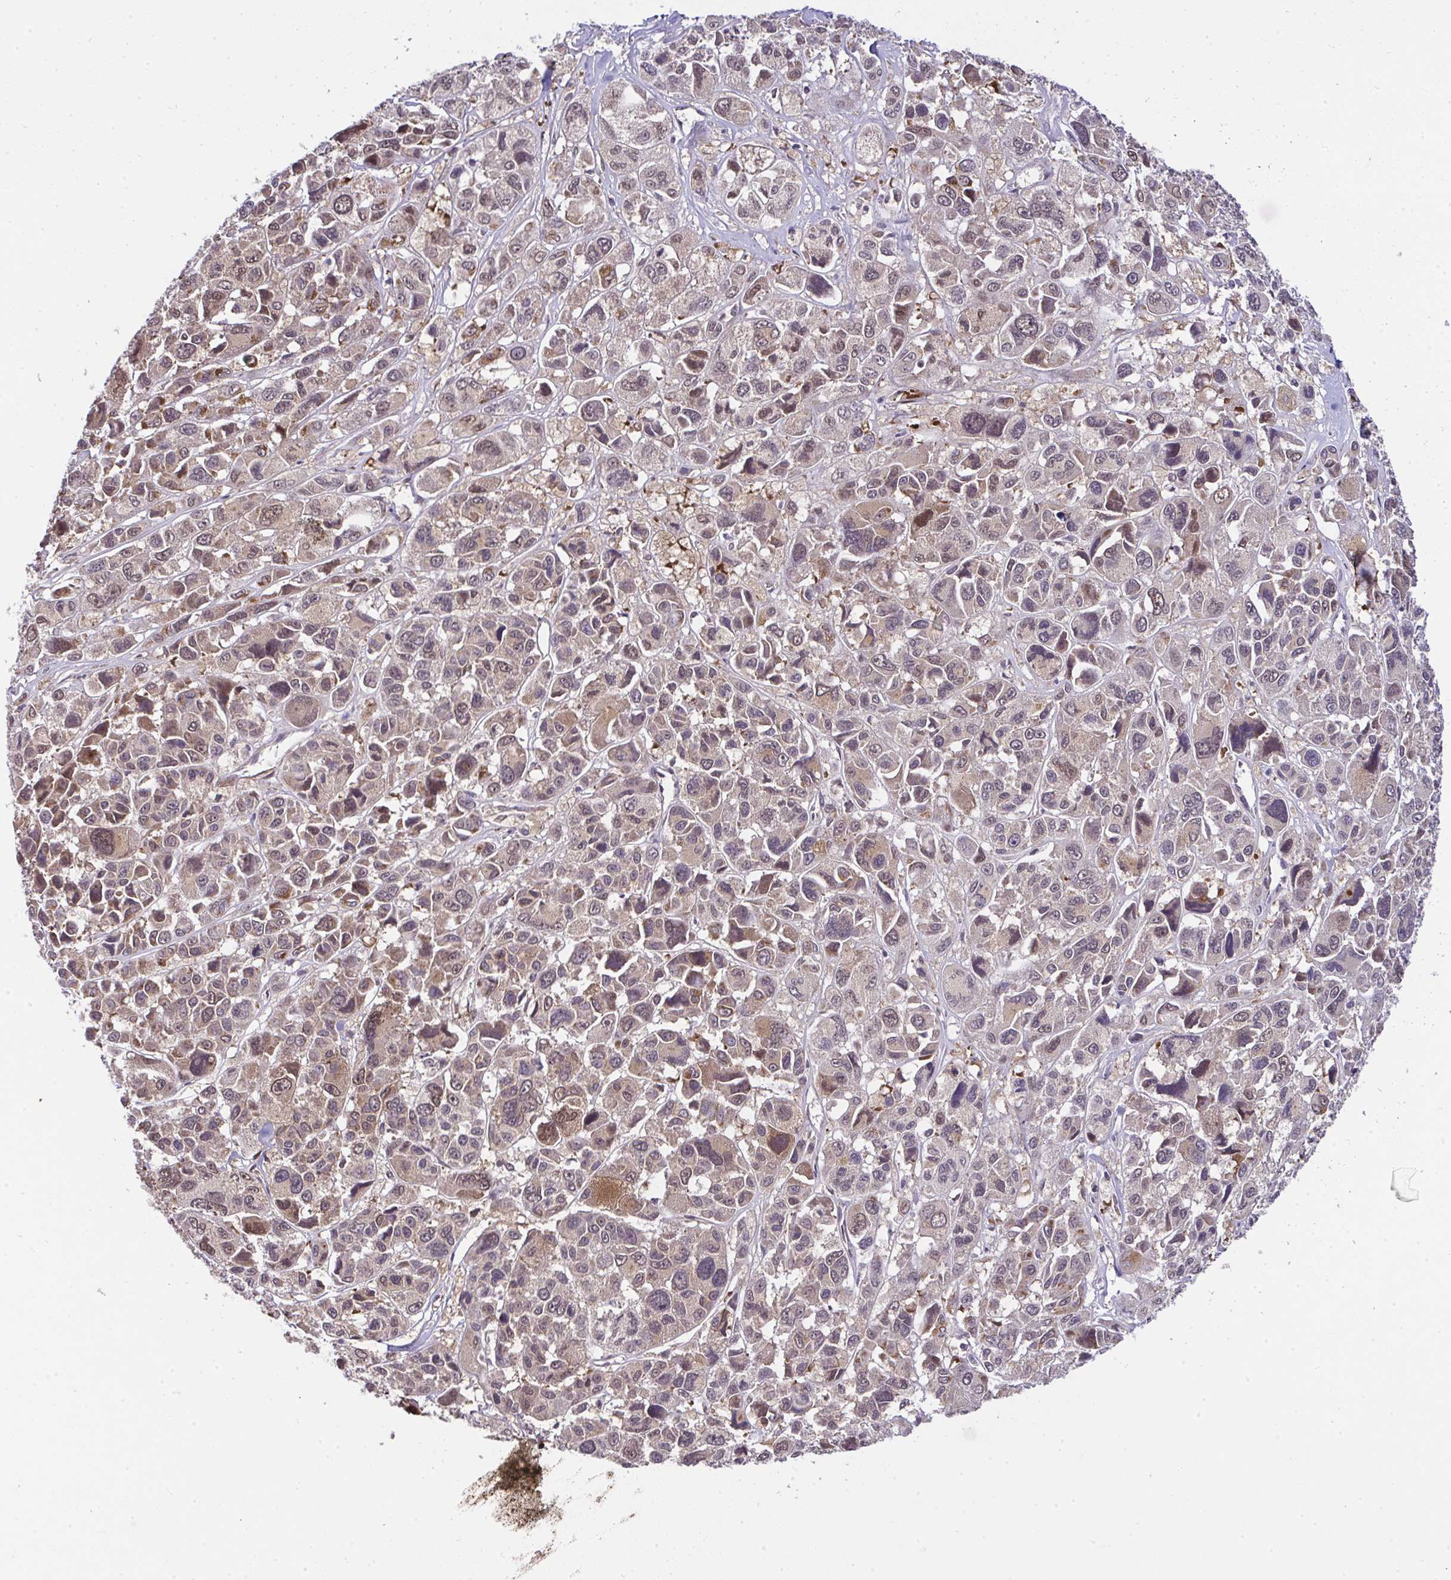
{"staining": {"intensity": "moderate", "quantity": ">75%", "location": "cytoplasmic/membranous,nuclear"}, "tissue": "melanoma", "cell_type": "Tumor cells", "image_type": "cancer", "snomed": [{"axis": "morphology", "description": "Malignant melanoma, NOS"}, {"axis": "topography", "description": "Skin"}], "caption": "Approximately >75% of tumor cells in human malignant melanoma reveal moderate cytoplasmic/membranous and nuclear protein positivity as visualized by brown immunohistochemical staining.", "gene": "RDH14", "patient": {"sex": "female", "age": 66}}